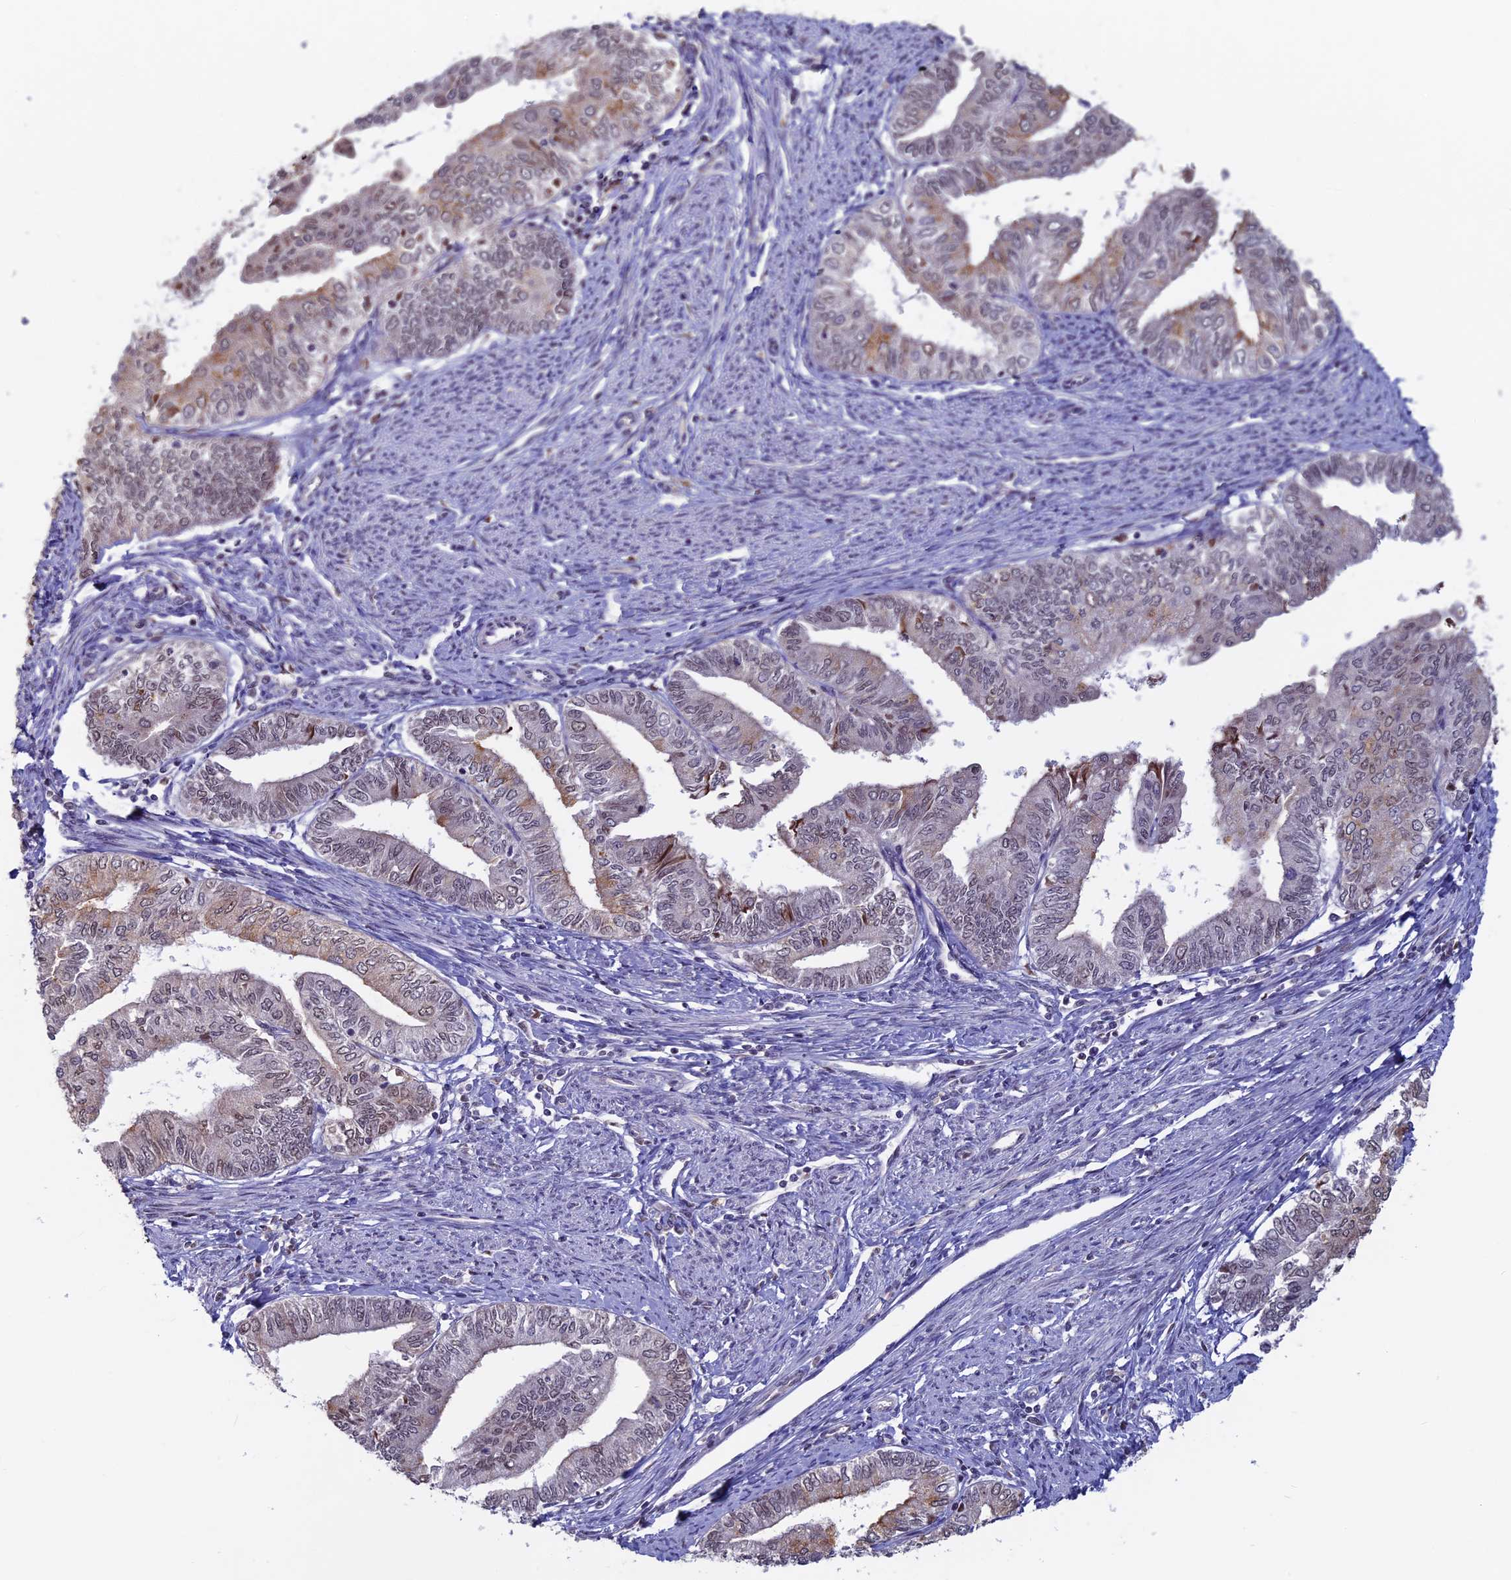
{"staining": {"intensity": "weak", "quantity": "25%-75%", "location": "cytoplasmic/membranous,nuclear"}, "tissue": "endometrial cancer", "cell_type": "Tumor cells", "image_type": "cancer", "snomed": [{"axis": "morphology", "description": "Adenocarcinoma, NOS"}, {"axis": "topography", "description": "Endometrium"}], "caption": "A brown stain shows weak cytoplasmic/membranous and nuclear positivity of a protein in human endometrial cancer (adenocarcinoma) tumor cells. The staining was performed using DAB to visualize the protein expression in brown, while the nuclei were stained in blue with hematoxylin (Magnification: 20x).", "gene": "SPIRE1", "patient": {"sex": "female", "age": 66}}